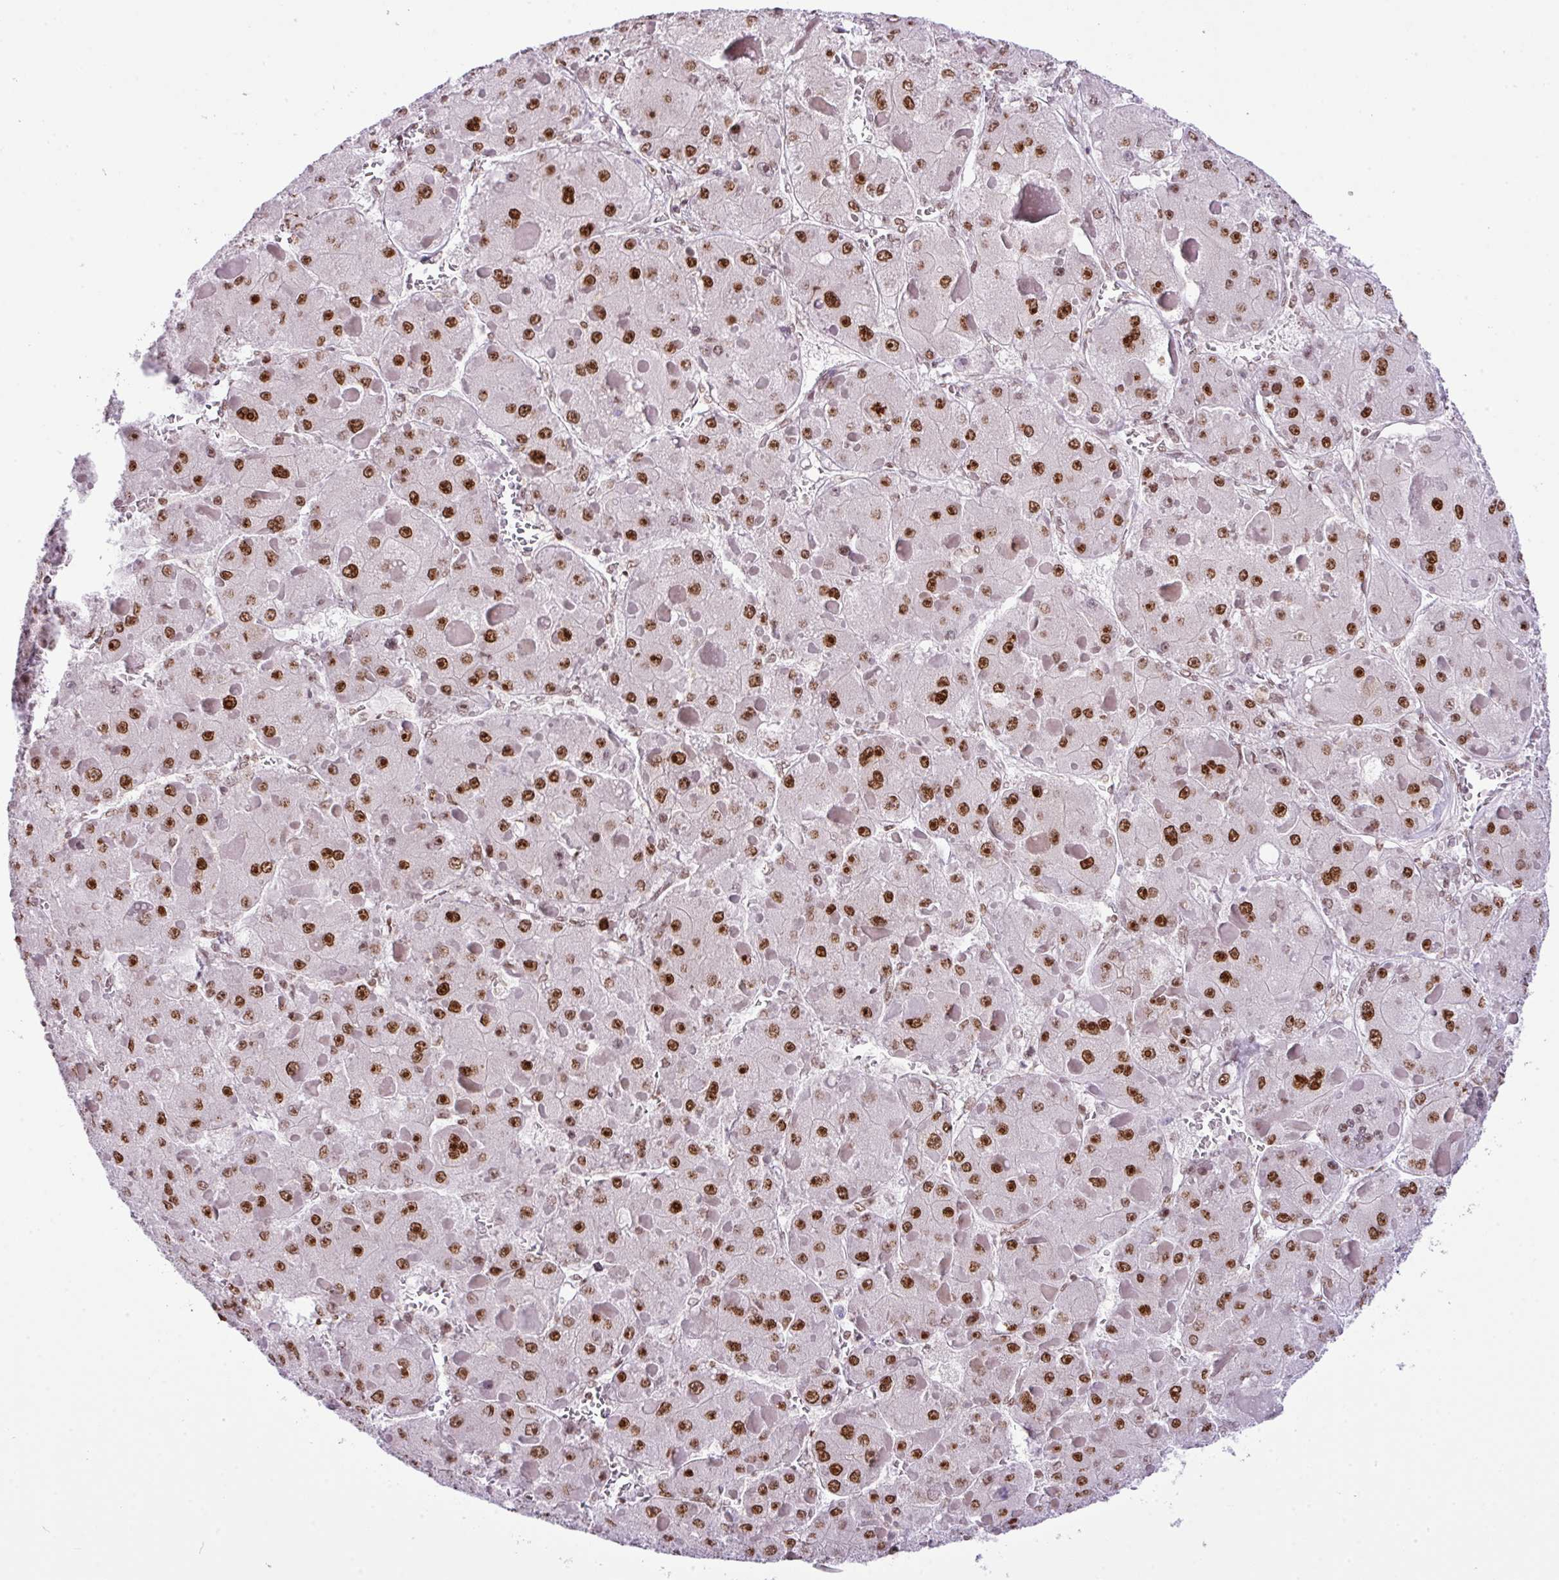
{"staining": {"intensity": "moderate", "quantity": ">75%", "location": "nuclear"}, "tissue": "liver cancer", "cell_type": "Tumor cells", "image_type": "cancer", "snomed": [{"axis": "morphology", "description": "Carcinoma, Hepatocellular, NOS"}, {"axis": "topography", "description": "Liver"}], "caption": "DAB (3,3'-diaminobenzidine) immunohistochemical staining of human liver hepatocellular carcinoma exhibits moderate nuclear protein expression in about >75% of tumor cells.", "gene": "CCDC137", "patient": {"sex": "female", "age": 73}}